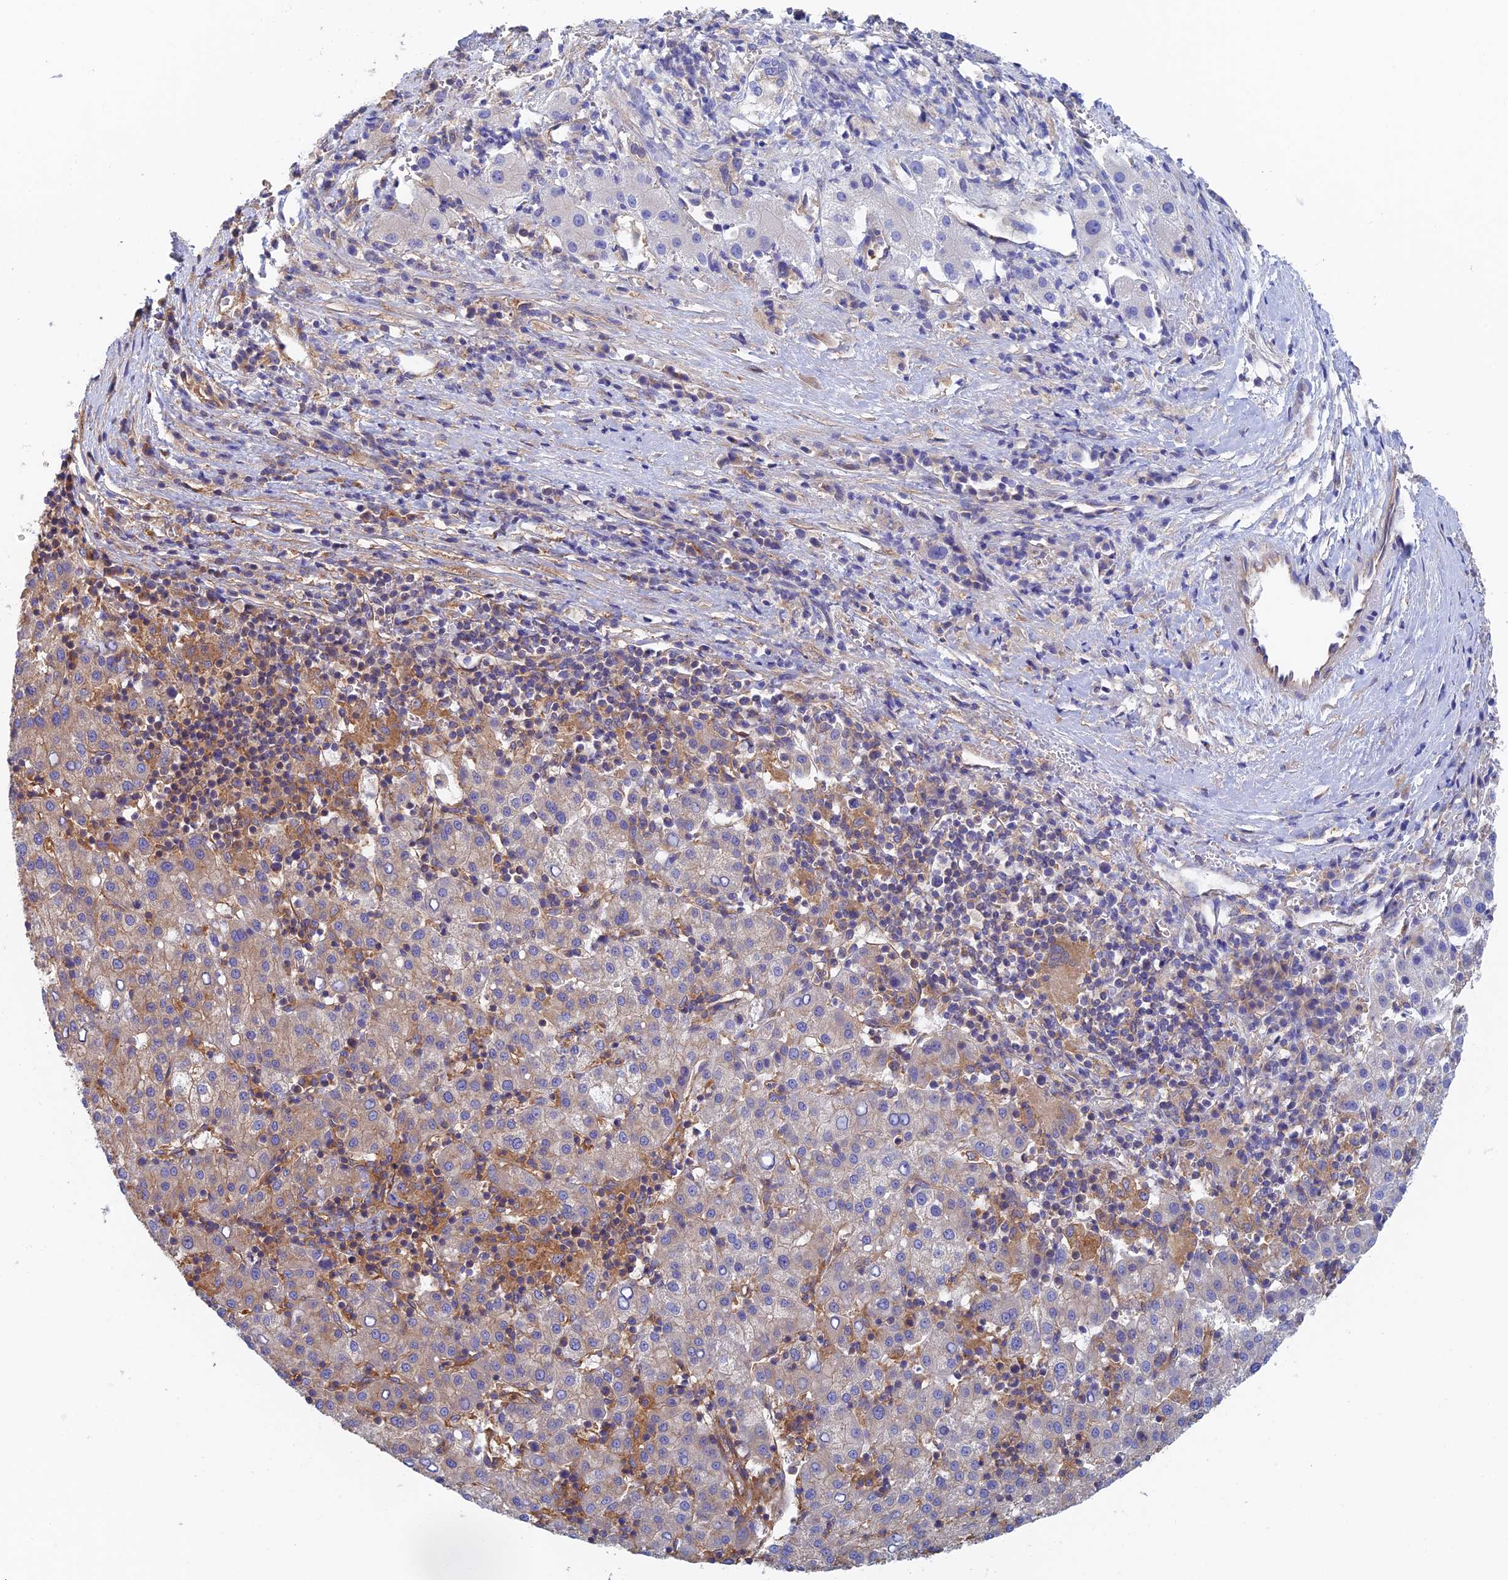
{"staining": {"intensity": "weak", "quantity": "<25%", "location": "cytoplasmic/membranous"}, "tissue": "liver cancer", "cell_type": "Tumor cells", "image_type": "cancer", "snomed": [{"axis": "morphology", "description": "Carcinoma, Hepatocellular, NOS"}, {"axis": "topography", "description": "Liver"}], "caption": "This is an immunohistochemistry image of liver cancer. There is no staining in tumor cells.", "gene": "DCTN2", "patient": {"sex": "female", "age": 58}}